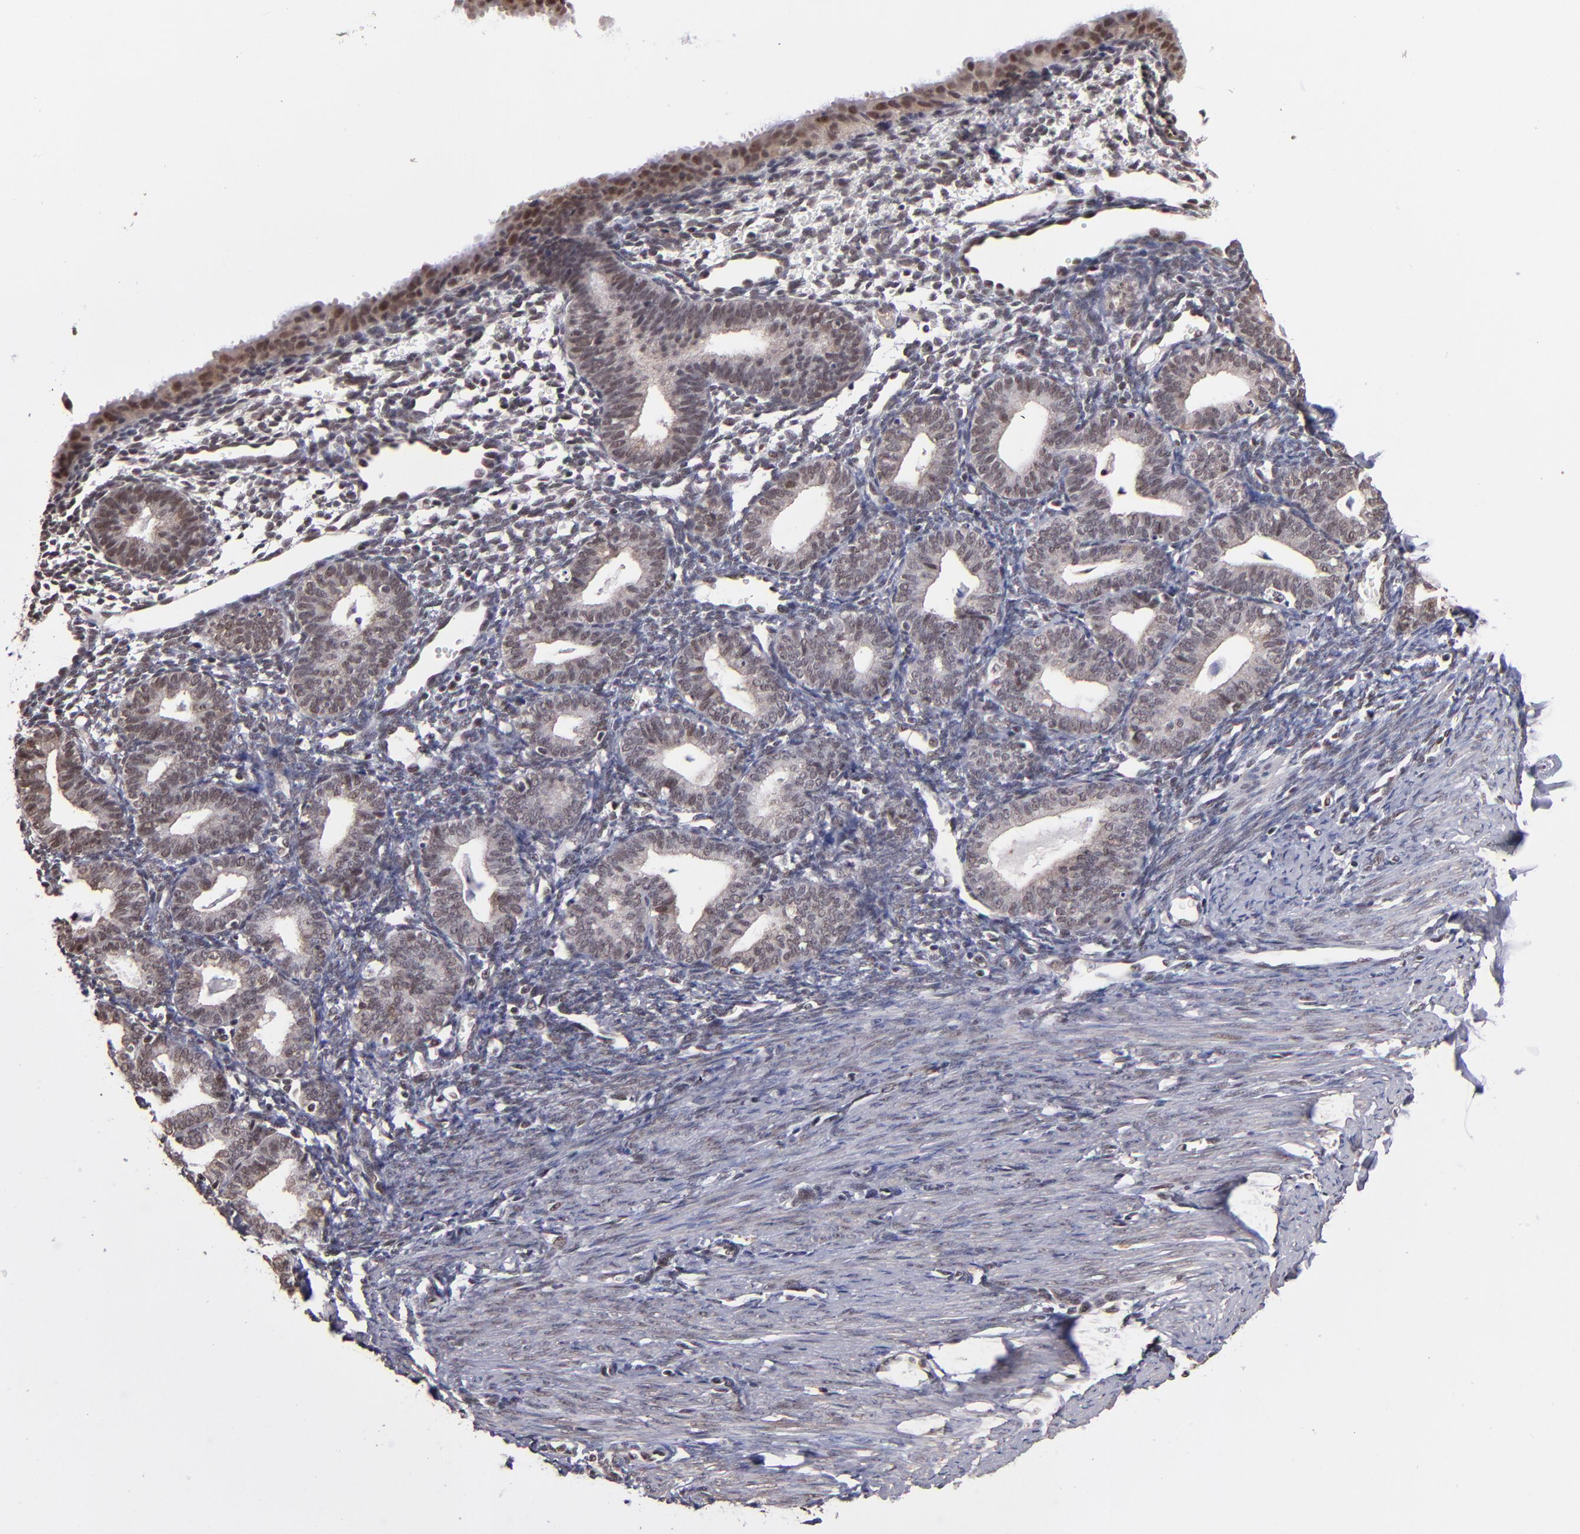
{"staining": {"intensity": "weak", "quantity": "<25%", "location": "nuclear"}, "tissue": "endometrium", "cell_type": "Cells in endometrial stroma", "image_type": "normal", "snomed": [{"axis": "morphology", "description": "Normal tissue, NOS"}, {"axis": "topography", "description": "Endometrium"}], "caption": "High magnification brightfield microscopy of unremarkable endometrium stained with DAB (3,3'-diaminobenzidine) (brown) and counterstained with hematoxylin (blue): cells in endometrial stroma show no significant expression.", "gene": "TERF2", "patient": {"sex": "female", "age": 61}}